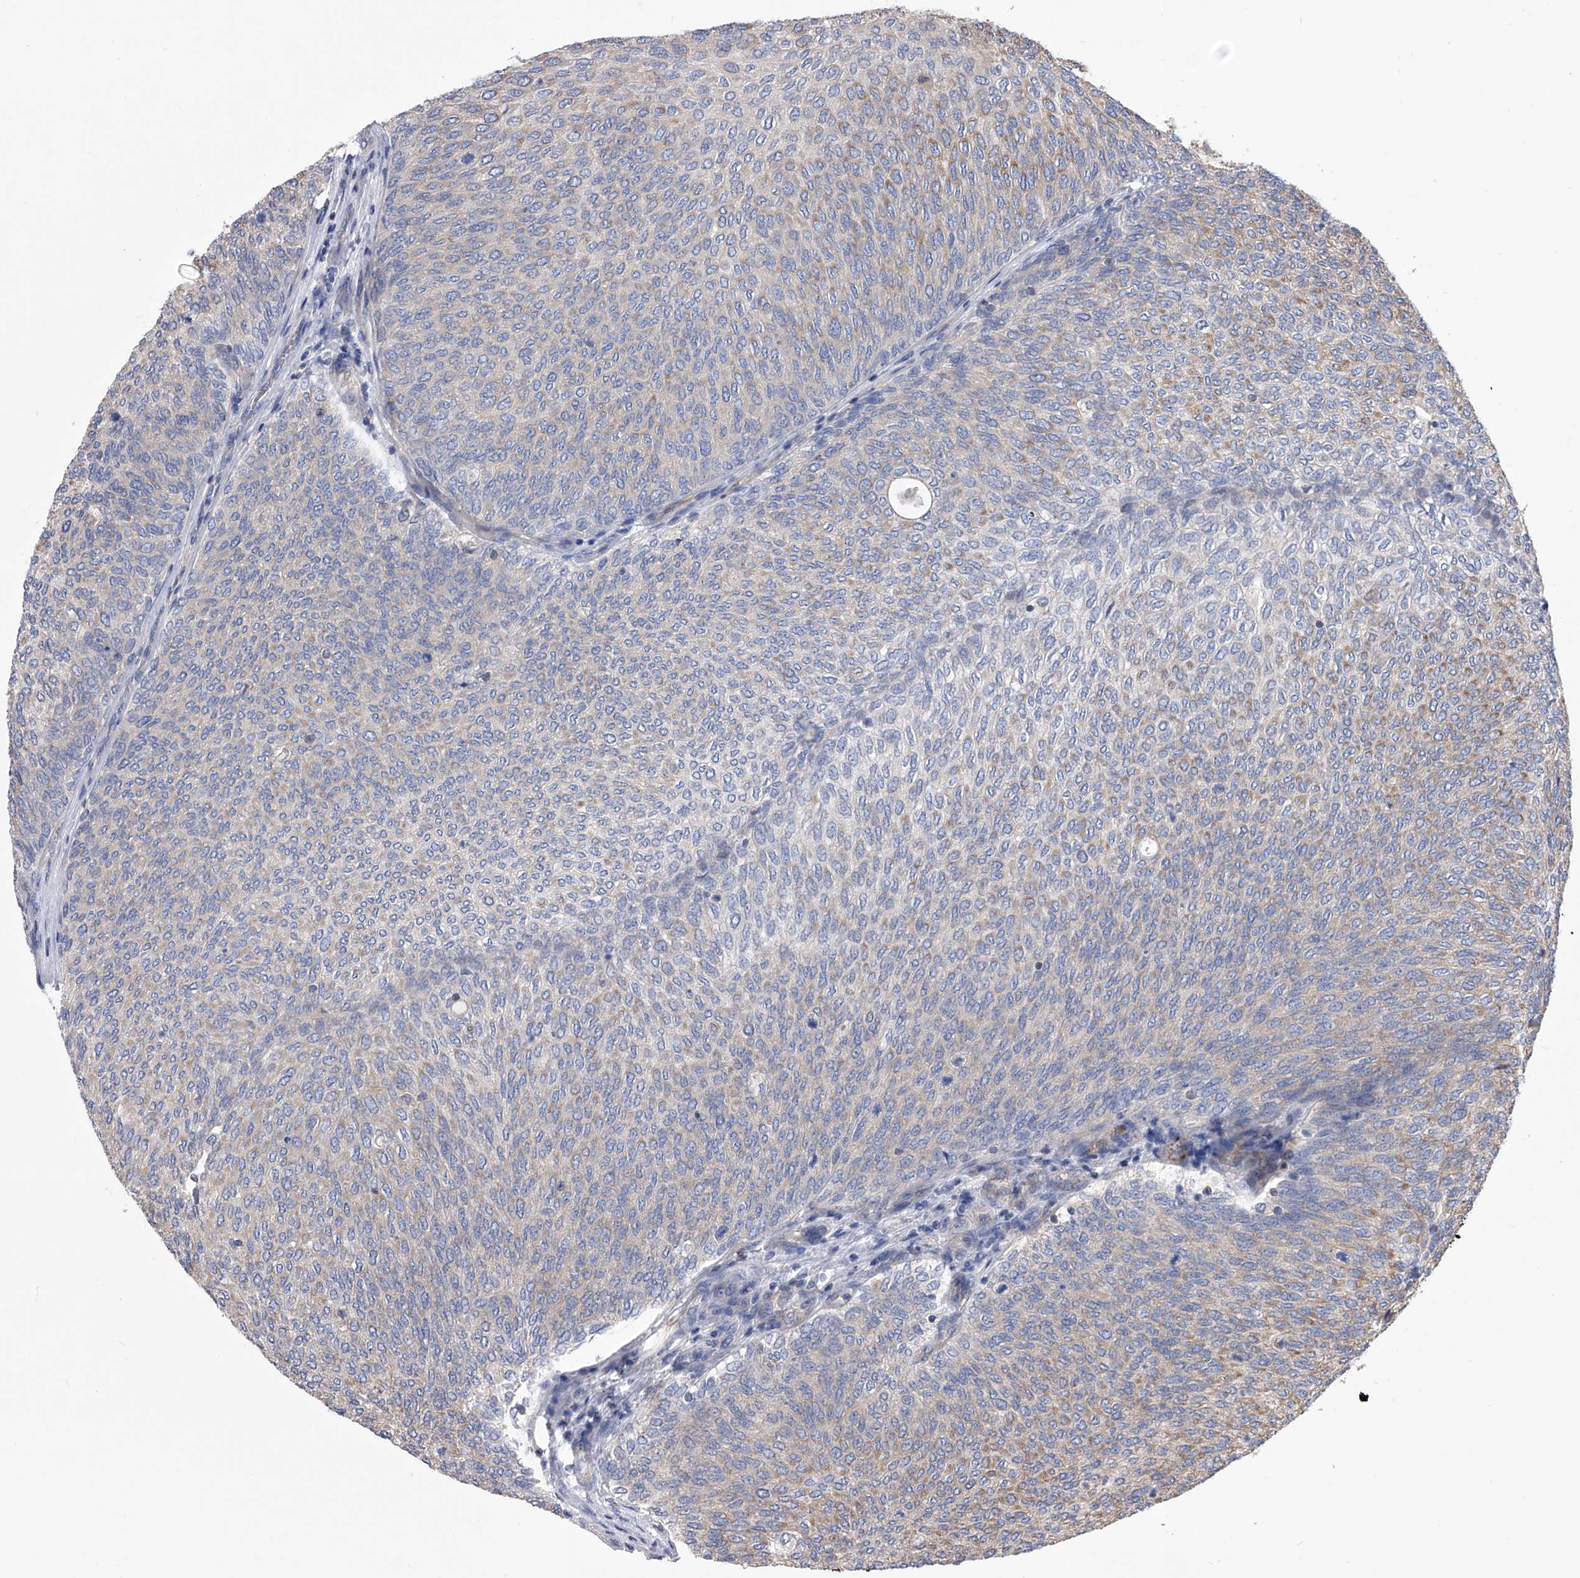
{"staining": {"intensity": "weak", "quantity": "<25%", "location": "cytoplasmic/membranous"}, "tissue": "urothelial cancer", "cell_type": "Tumor cells", "image_type": "cancer", "snomed": [{"axis": "morphology", "description": "Urothelial carcinoma, Low grade"}, {"axis": "topography", "description": "Urinary bladder"}], "caption": "This is a micrograph of IHC staining of urothelial cancer, which shows no staining in tumor cells.", "gene": "CUL7", "patient": {"sex": "female", "age": 79}}